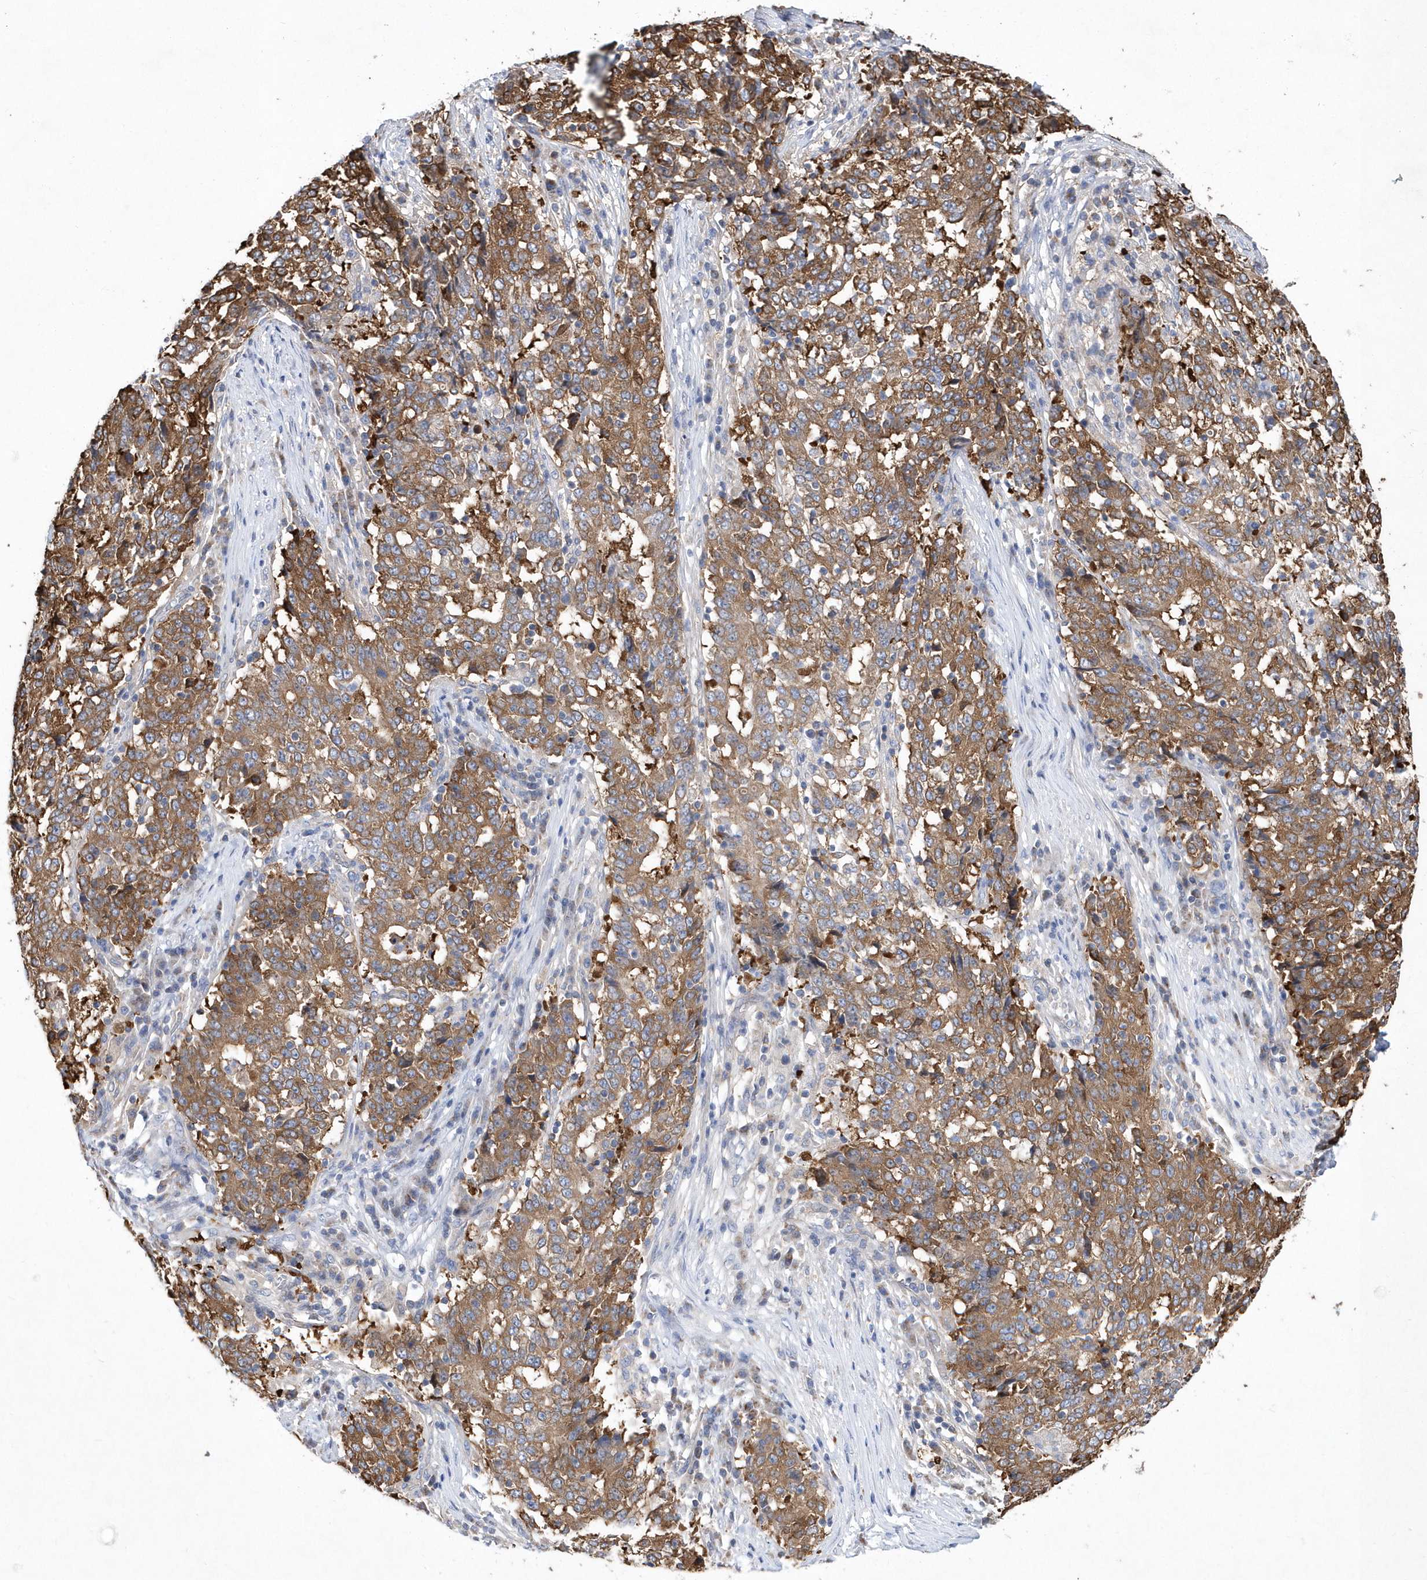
{"staining": {"intensity": "moderate", "quantity": ">75%", "location": "cytoplasmic/membranous"}, "tissue": "stomach cancer", "cell_type": "Tumor cells", "image_type": "cancer", "snomed": [{"axis": "morphology", "description": "Adenocarcinoma, NOS"}, {"axis": "topography", "description": "Stomach"}], "caption": "The histopathology image demonstrates immunohistochemical staining of stomach cancer (adenocarcinoma). There is moderate cytoplasmic/membranous staining is seen in approximately >75% of tumor cells.", "gene": "JKAMP", "patient": {"sex": "male", "age": 59}}